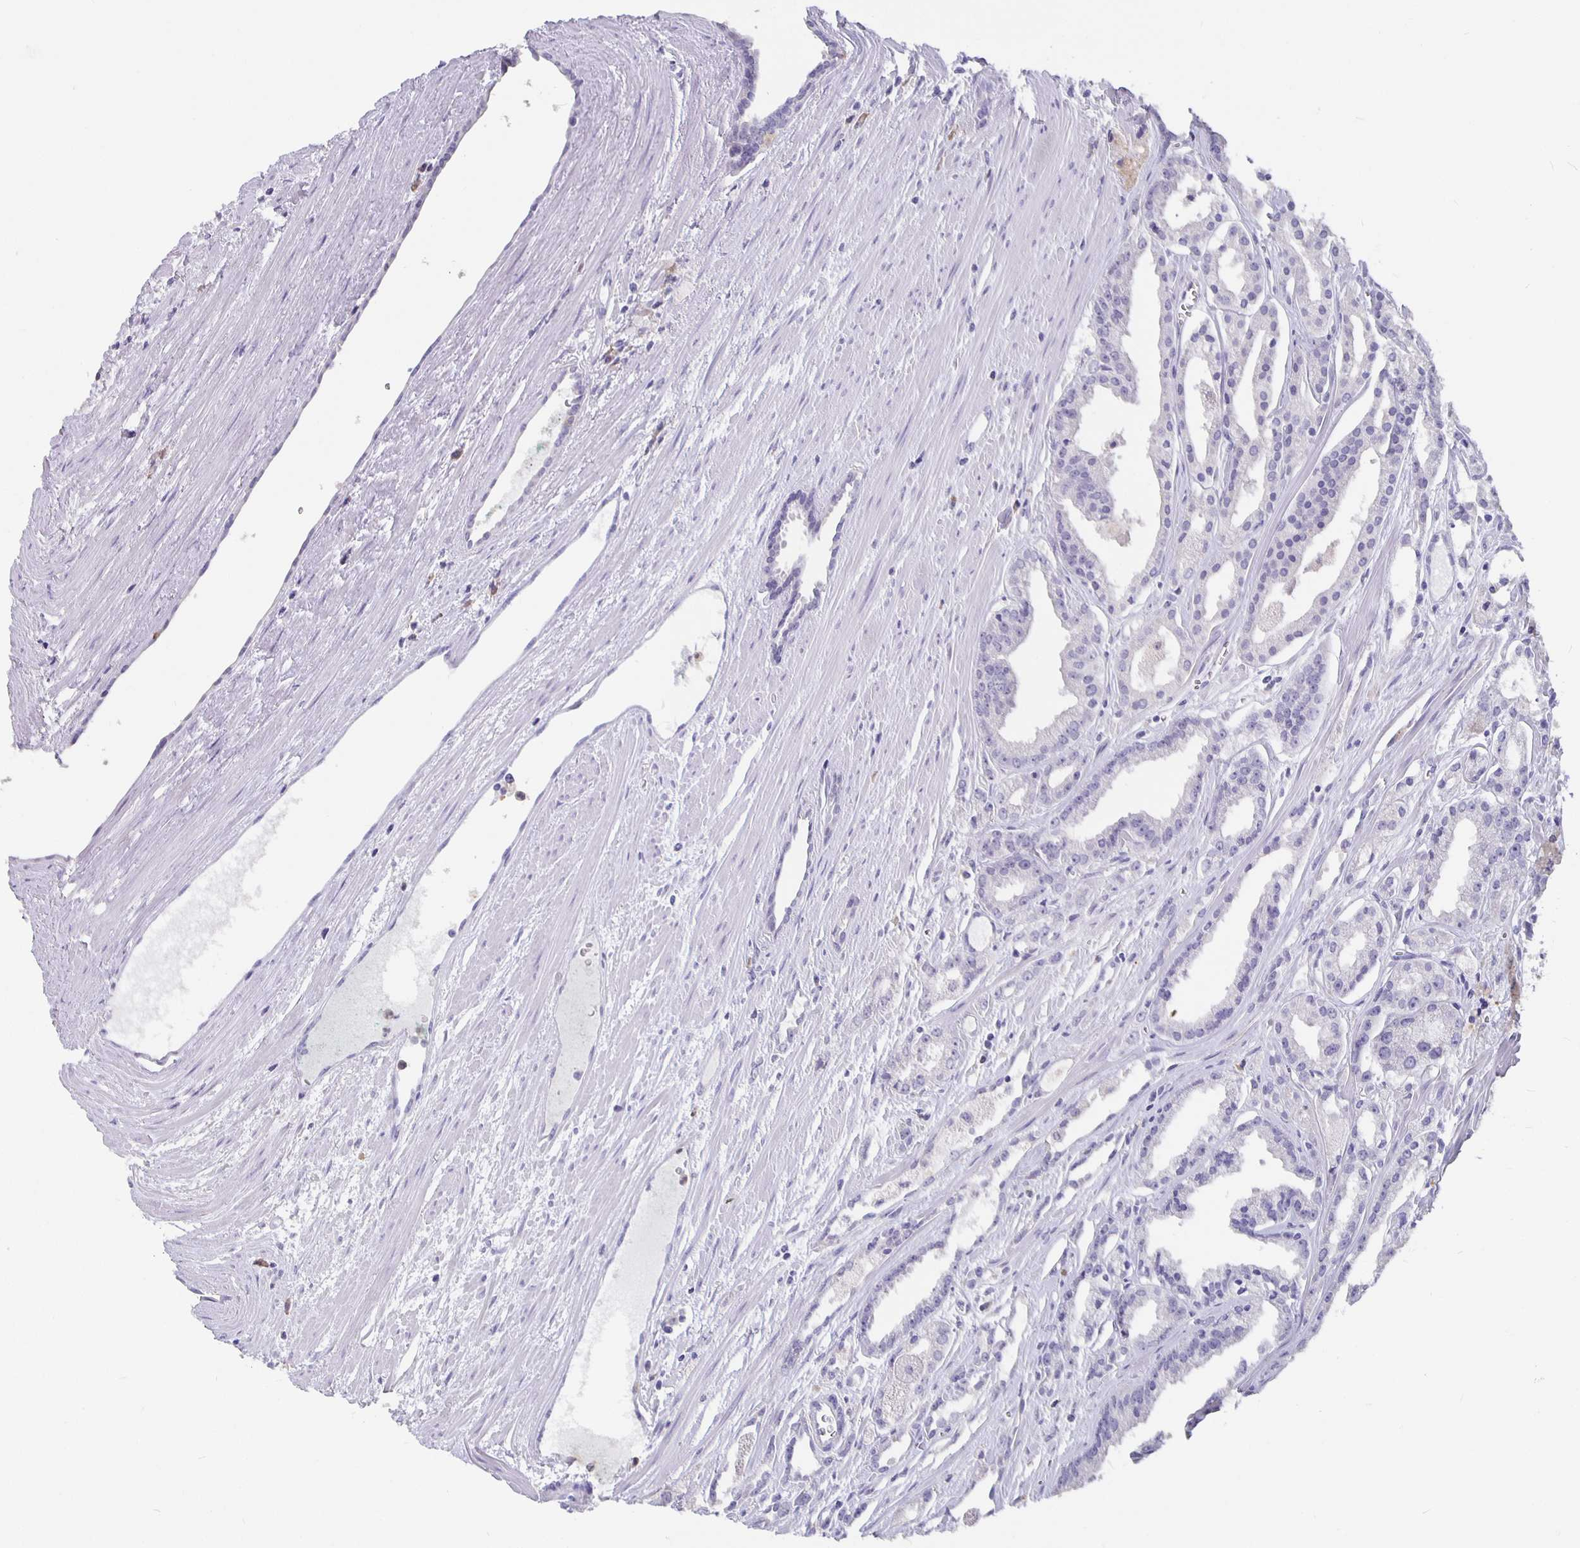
{"staining": {"intensity": "negative", "quantity": "none", "location": "none"}, "tissue": "prostate cancer", "cell_type": "Tumor cells", "image_type": "cancer", "snomed": [{"axis": "morphology", "description": "Adenocarcinoma, High grade"}, {"axis": "topography", "description": "Prostate"}], "caption": "Tumor cells show no significant protein positivity in prostate cancer.", "gene": "GPX4", "patient": {"sex": "male", "age": 68}}